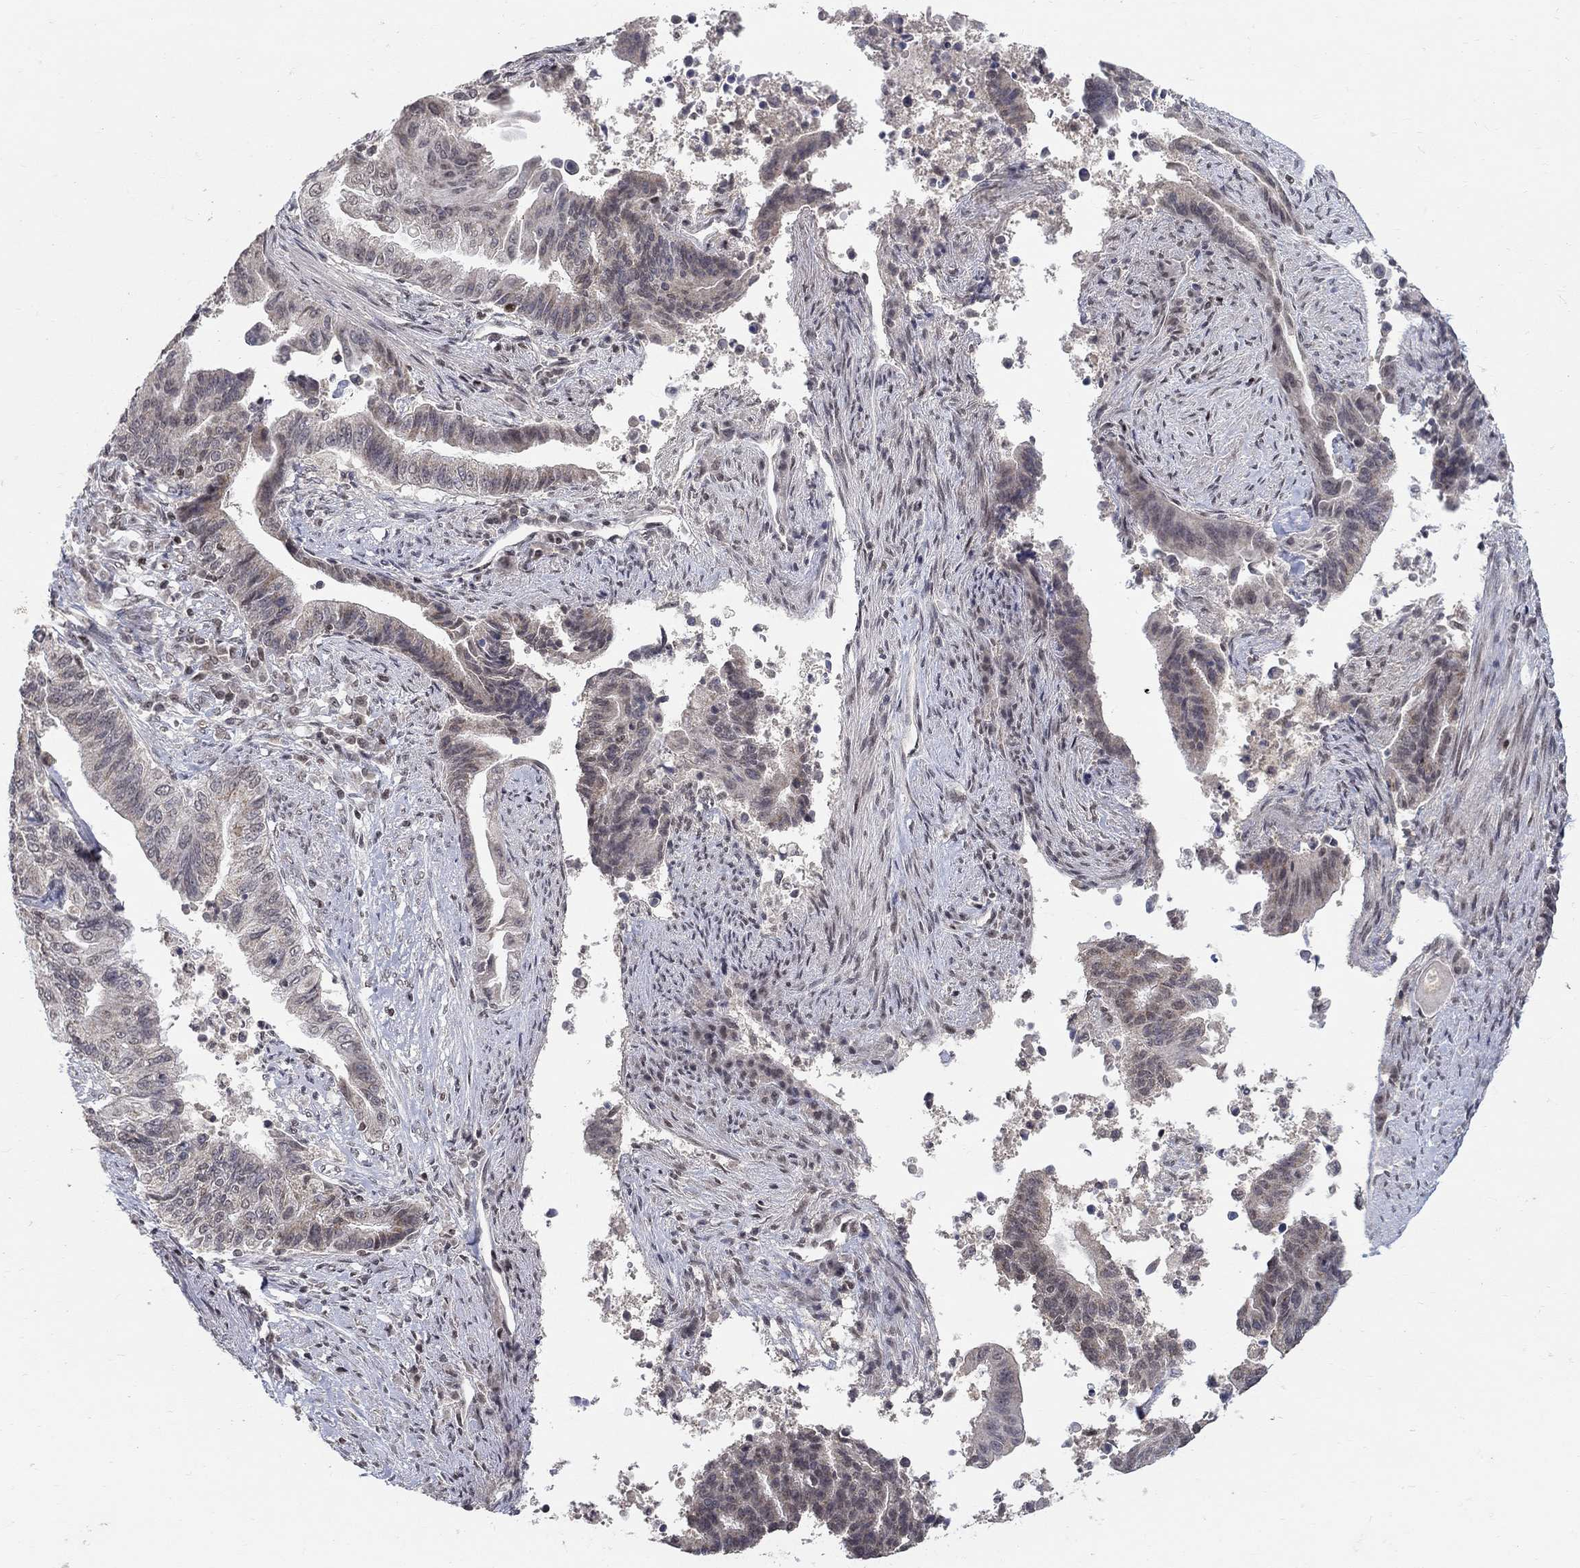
{"staining": {"intensity": "weak", "quantity": "<25%", "location": "cytoplasmic/membranous"}, "tissue": "endometrial cancer", "cell_type": "Tumor cells", "image_type": "cancer", "snomed": [{"axis": "morphology", "description": "Adenocarcinoma, NOS"}, {"axis": "topography", "description": "Uterus"}, {"axis": "topography", "description": "Endometrium"}], "caption": "This histopathology image is of adenocarcinoma (endometrial) stained with IHC to label a protein in brown with the nuclei are counter-stained blue. There is no expression in tumor cells. (DAB (3,3'-diaminobenzidine) immunohistochemistry with hematoxylin counter stain).", "gene": "KLF12", "patient": {"sex": "female", "age": 54}}